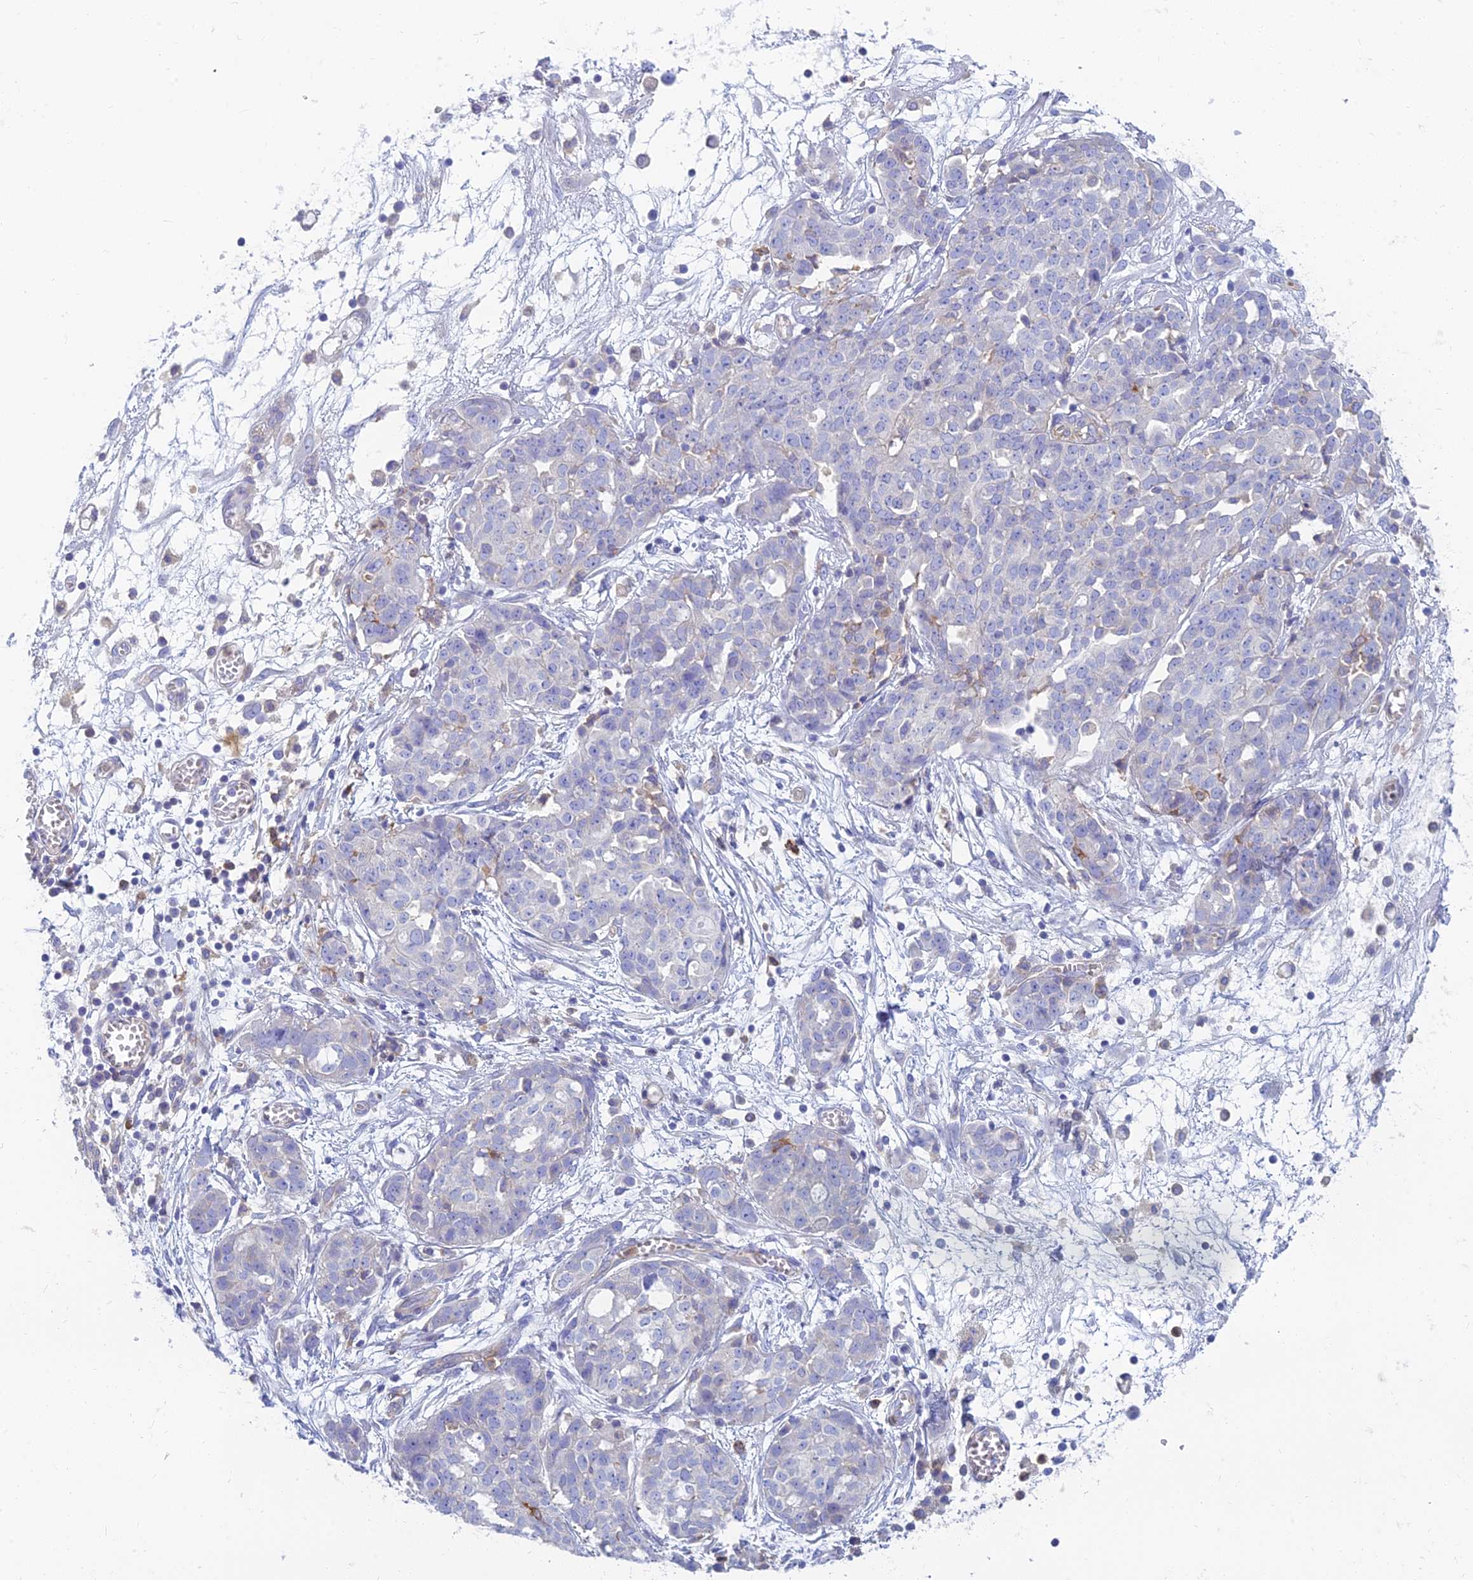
{"staining": {"intensity": "negative", "quantity": "none", "location": "none"}, "tissue": "ovarian cancer", "cell_type": "Tumor cells", "image_type": "cancer", "snomed": [{"axis": "morphology", "description": "Cystadenocarcinoma, serous, NOS"}, {"axis": "topography", "description": "Soft tissue"}, {"axis": "topography", "description": "Ovary"}], "caption": "DAB (3,3'-diaminobenzidine) immunohistochemical staining of ovarian cancer (serous cystadenocarcinoma) exhibits no significant expression in tumor cells. Brightfield microscopy of immunohistochemistry stained with DAB (brown) and hematoxylin (blue), captured at high magnification.", "gene": "STRN4", "patient": {"sex": "female", "age": 57}}